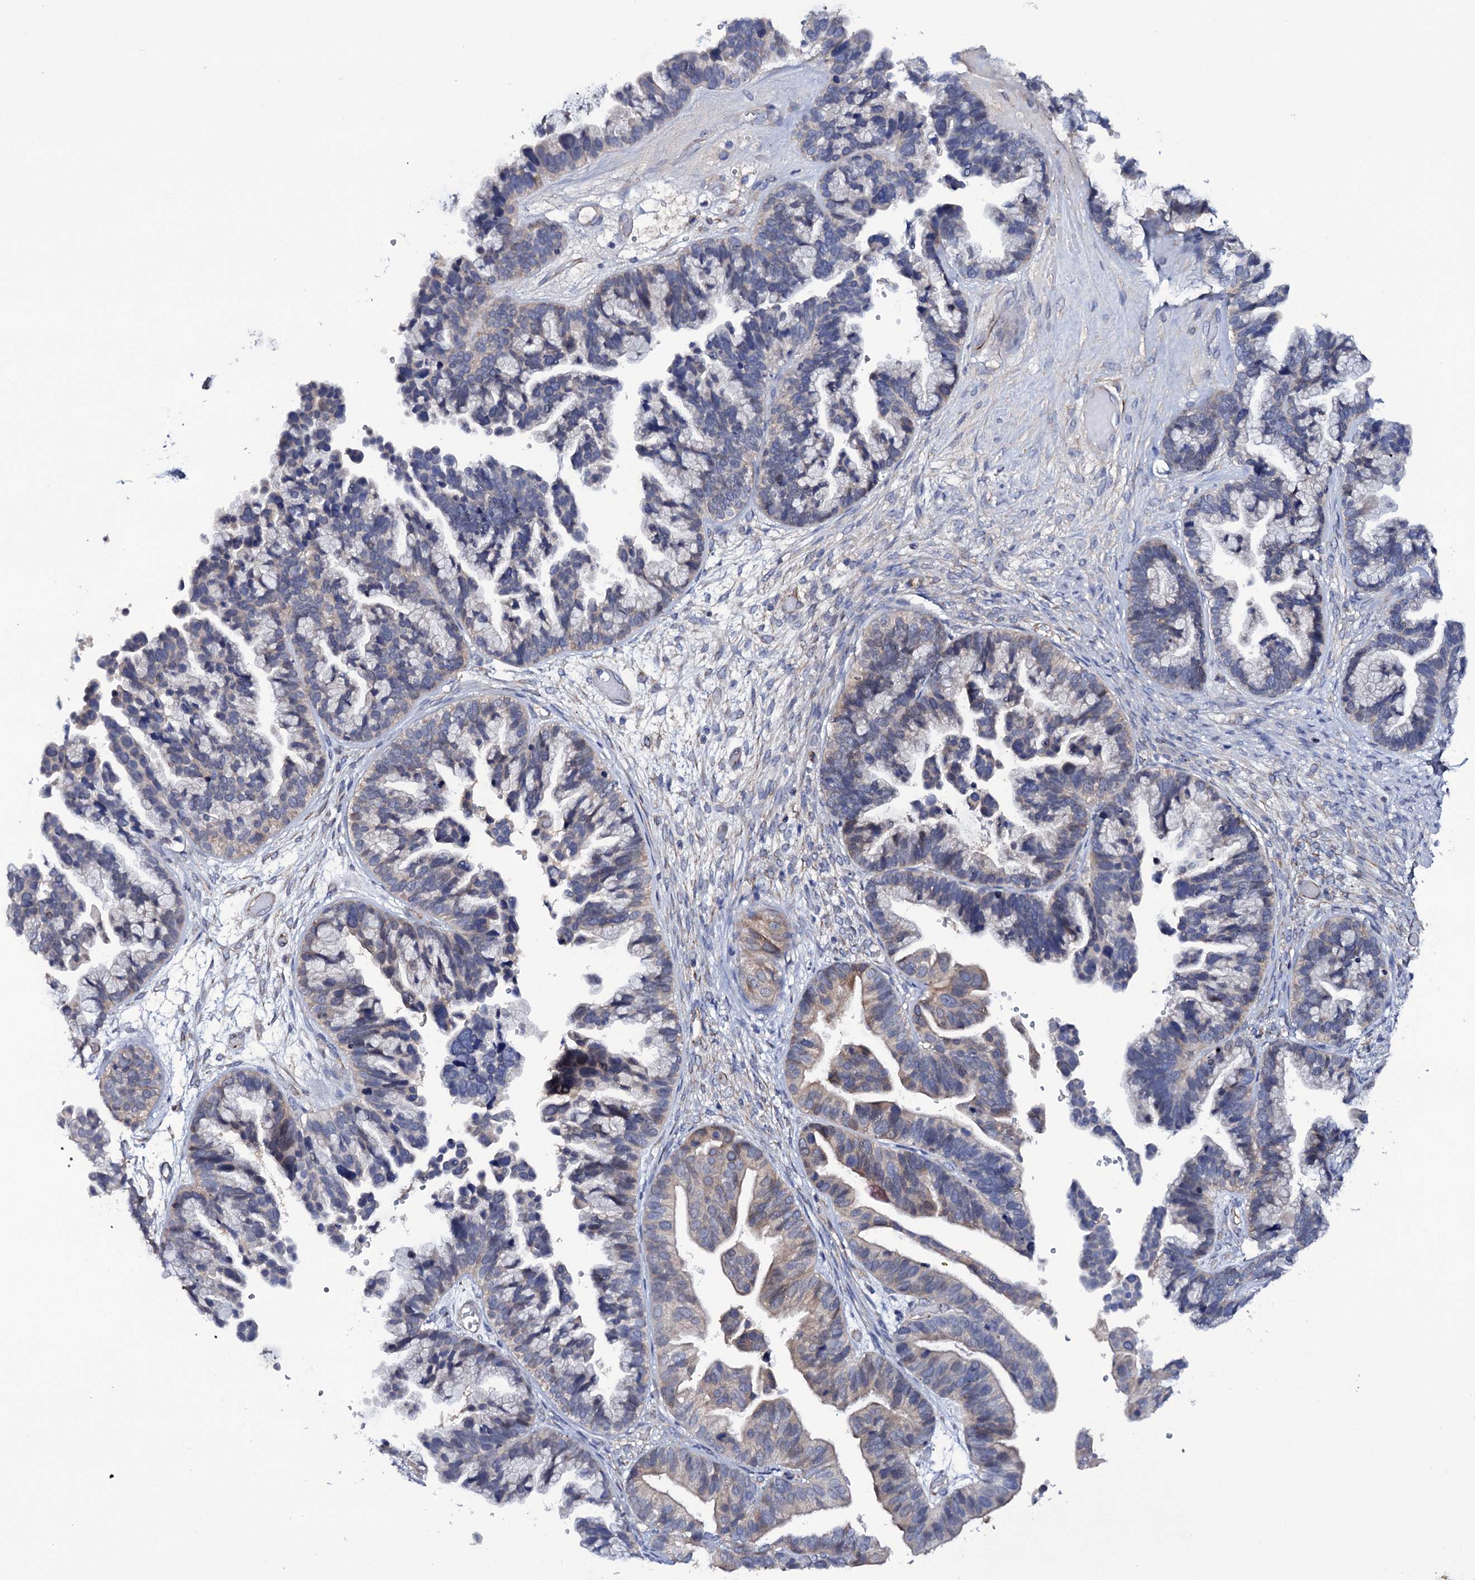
{"staining": {"intensity": "weak", "quantity": "<25%", "location": "cytoplasmic/membranous"}, "tissue": "ovarian cancer", "cell_type": "Tumor cells", "image_type": "cancer", "snomed": [{"axis": "morphology", "description": "Cystadenocarcinoma, serous, NOS"}, {"axis": "topography", "description": "Ovary"}], "caption": "Immunohistochemistry of ovarian cancer shows no positivity in tumor cells.", "gene": "BCL2L14", "patient": {"sex": "female", "age": 56}}